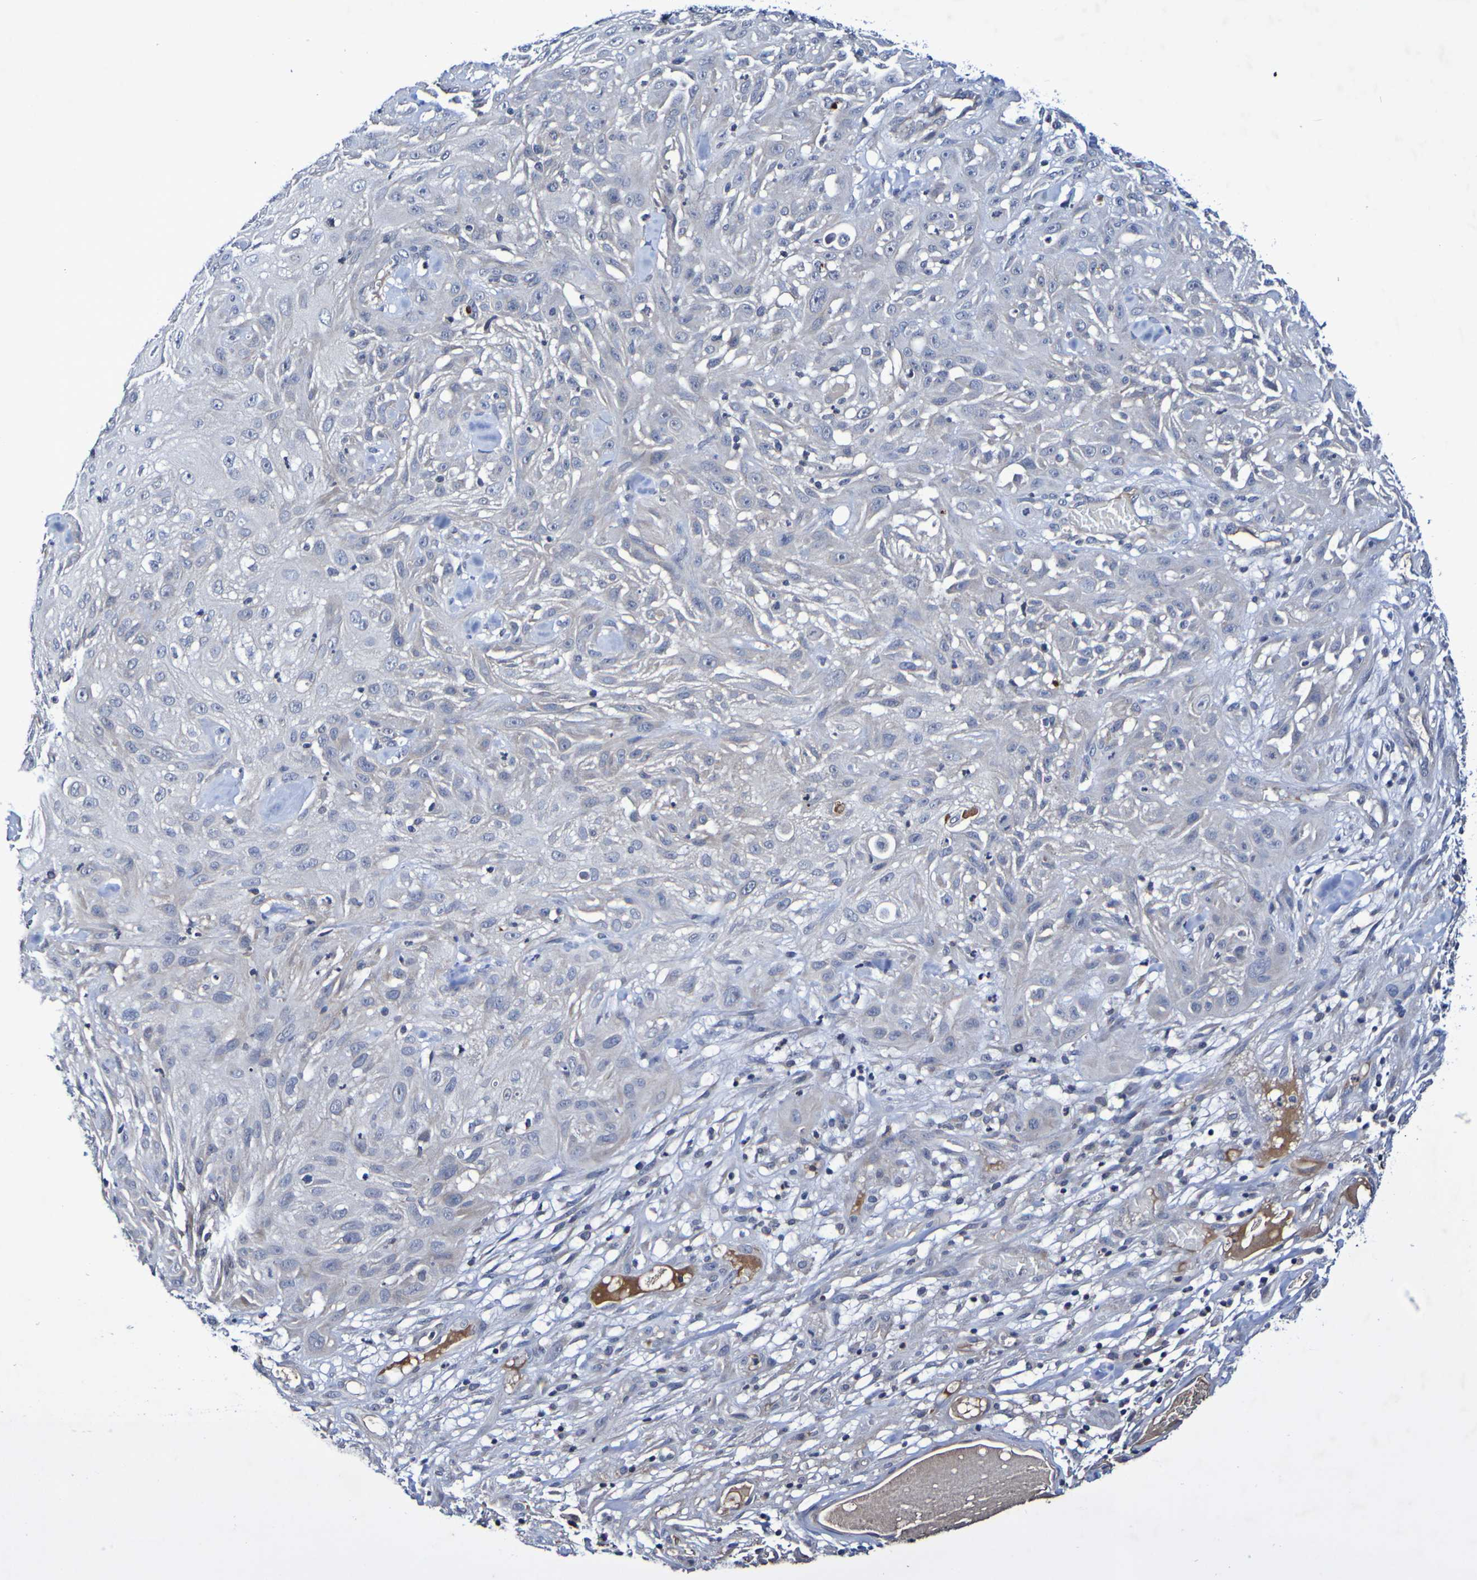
{"staining": {"intensity": "negative", "quantity": "none", "location": "none"}, "tissue": "skin cancer", "cell_type": "Tumor cells", "image_type": "cancer", "snomed": [{"axis": "morphology", "description": "Squamous cell carcinoma, NOS"}, {"axis": "topography", "description": "Skin"}], "caption": "This is an immunohistochemistry (IHC) micrograph of skin cancer (squamous cell carcinoma). There is no staining in tumor cells.", "gene": "PTP4A2", "patient": {"sex": "male", "age": 75}}